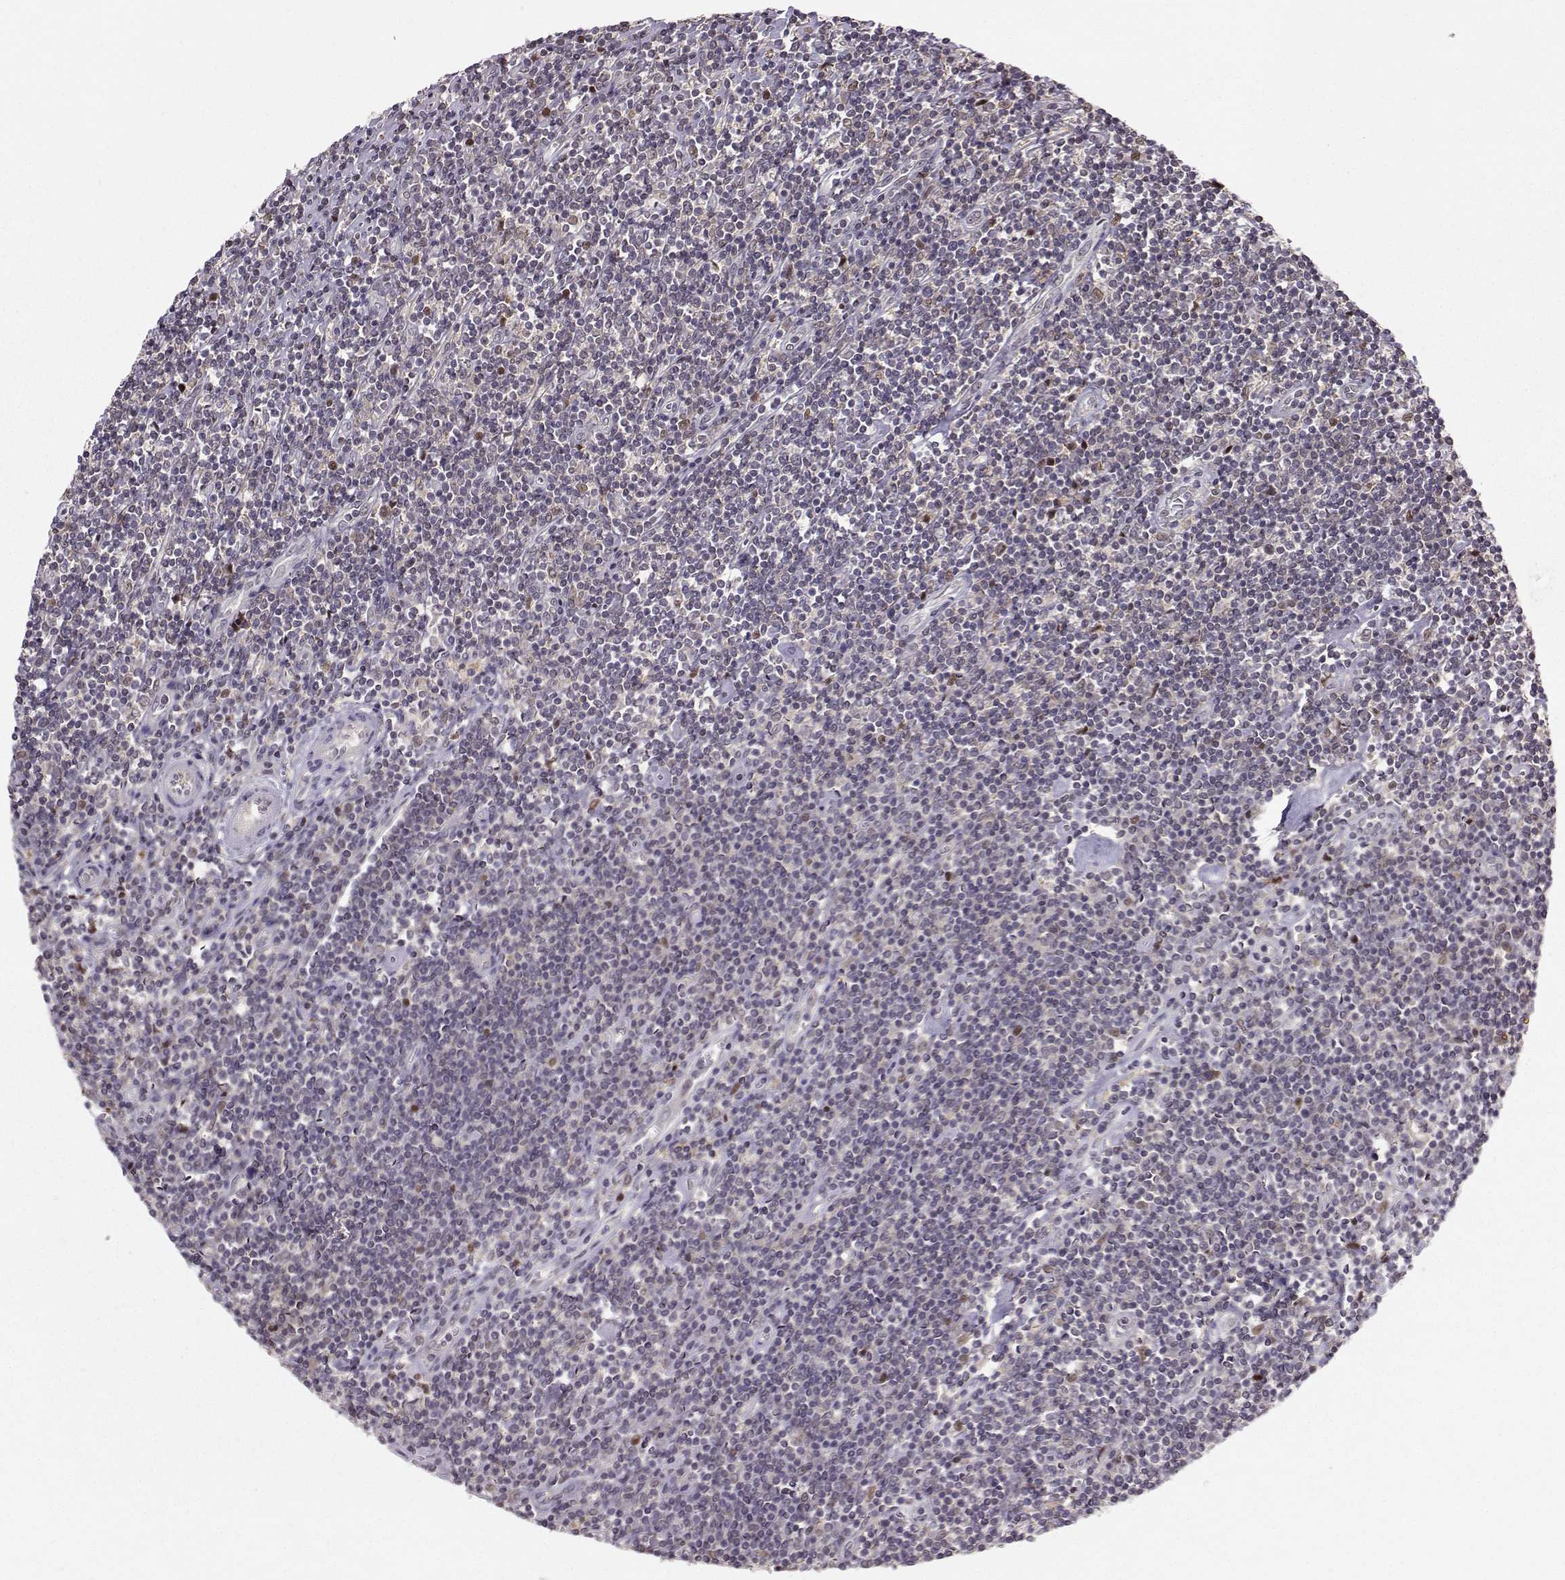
{"staining": {"intensity": "negative", "quantity": "none", "location": "none"}, "tissue": "lymphoma", "cell_type": "Tumor cells", "image_type": "cancer", "snomed": [{"axis": "morphology", "description": "Hodgkin's disease, NOS"}, {"axis": "topography", "description": "Lymph node"}], "caption": "An image of human Hodgkin's disease is negative for staining in tumor cells. (DAB (3,3'-diaminobenzidine) IHC, high magnification).", "gene": "PKP2", "patient": {"sex": "male", "age": 40}}